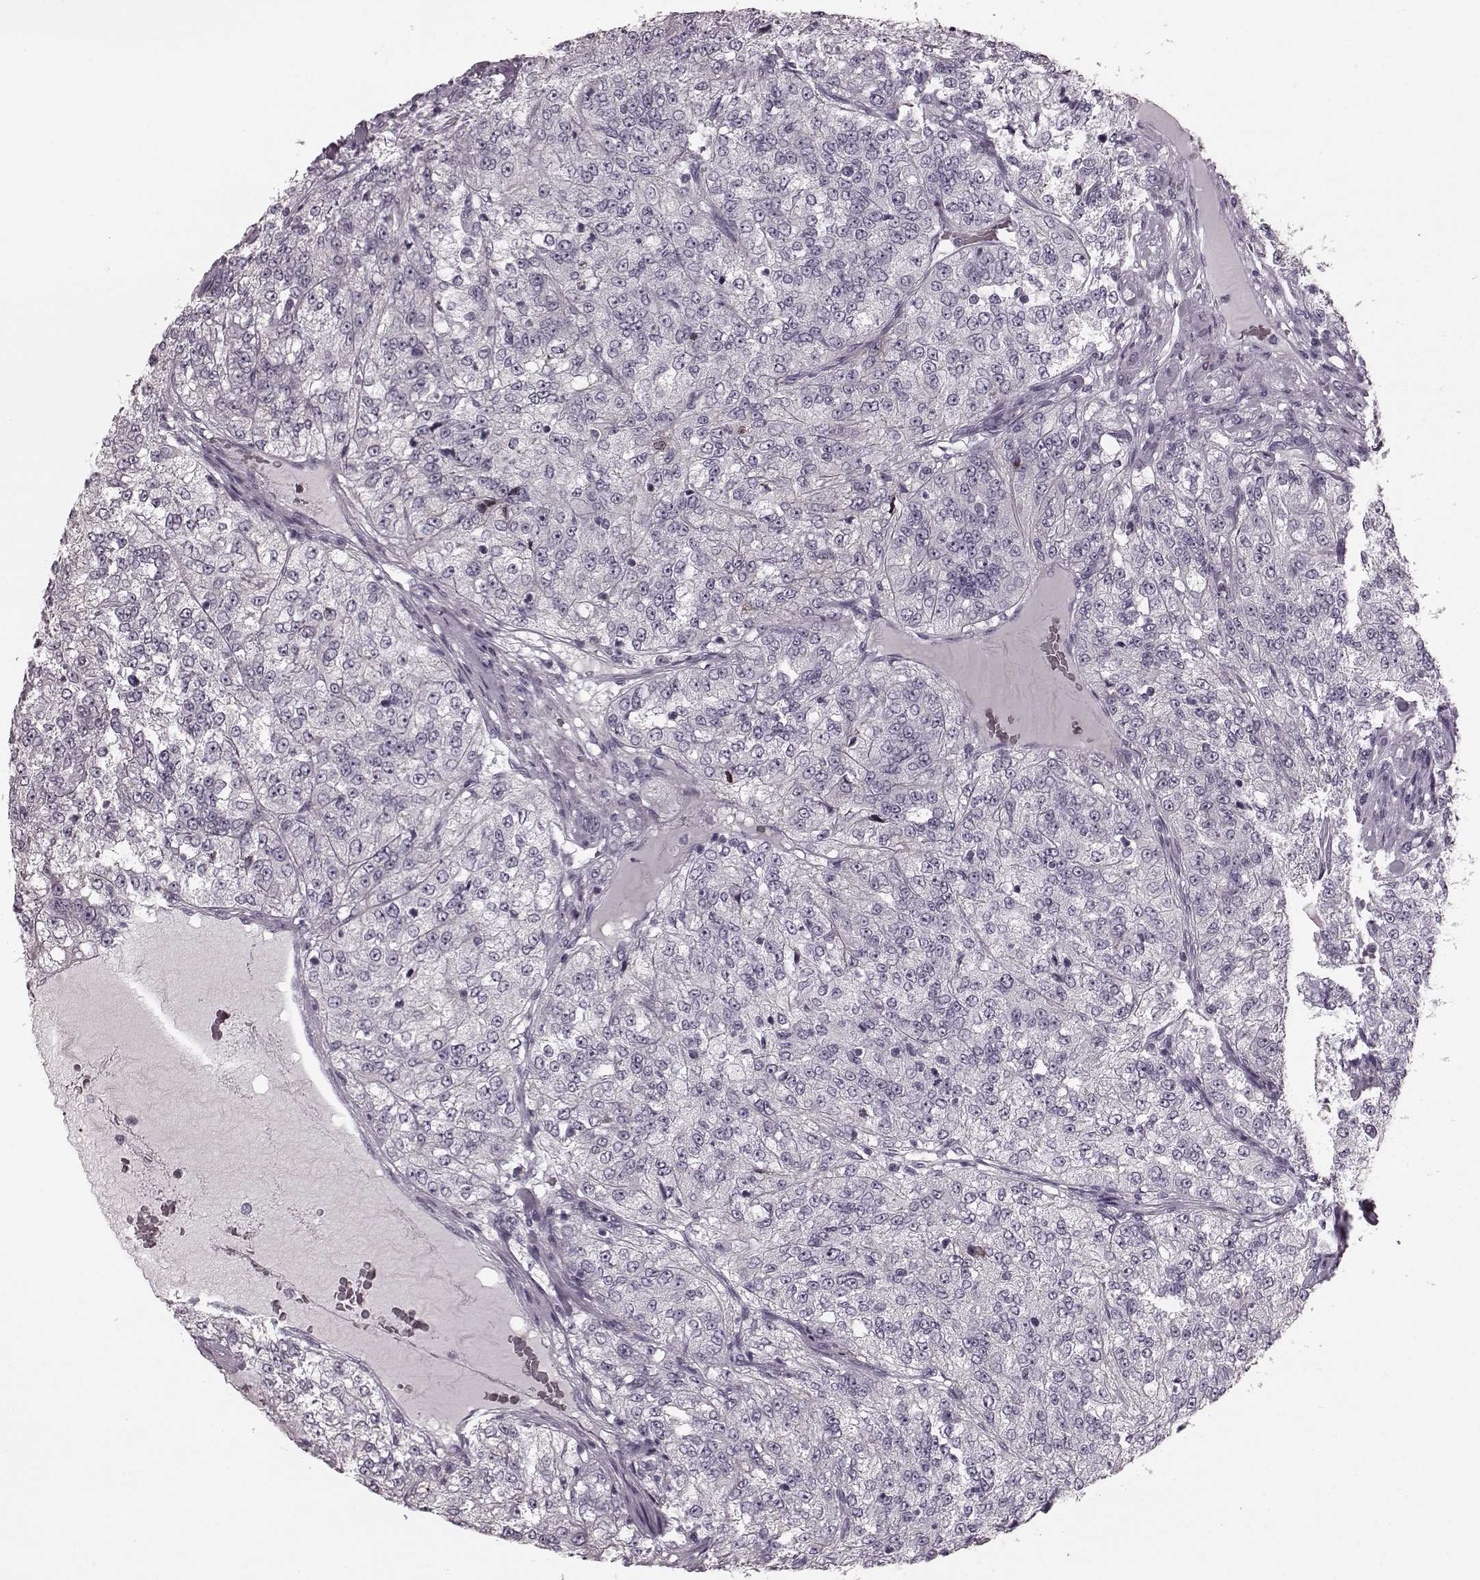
{"staining": {"intensity": "negative", "quantity": "none", "location": "none"}, "tissue": "renal cancer", "cell_type": "Tumor cells", "image_type": "cancer", "snomed": [{"axis": "morphology", "description": "Adenocarcinoma, NOS"}, {"axis": "topography", "description": "Kidney"}], "caption": "Immunohistochemical staining of renal adenocarcinoma demonstrates no significant staining in tumor cells.", "gene": "CST7", "patient": {"sex": "female", "age": 63}}